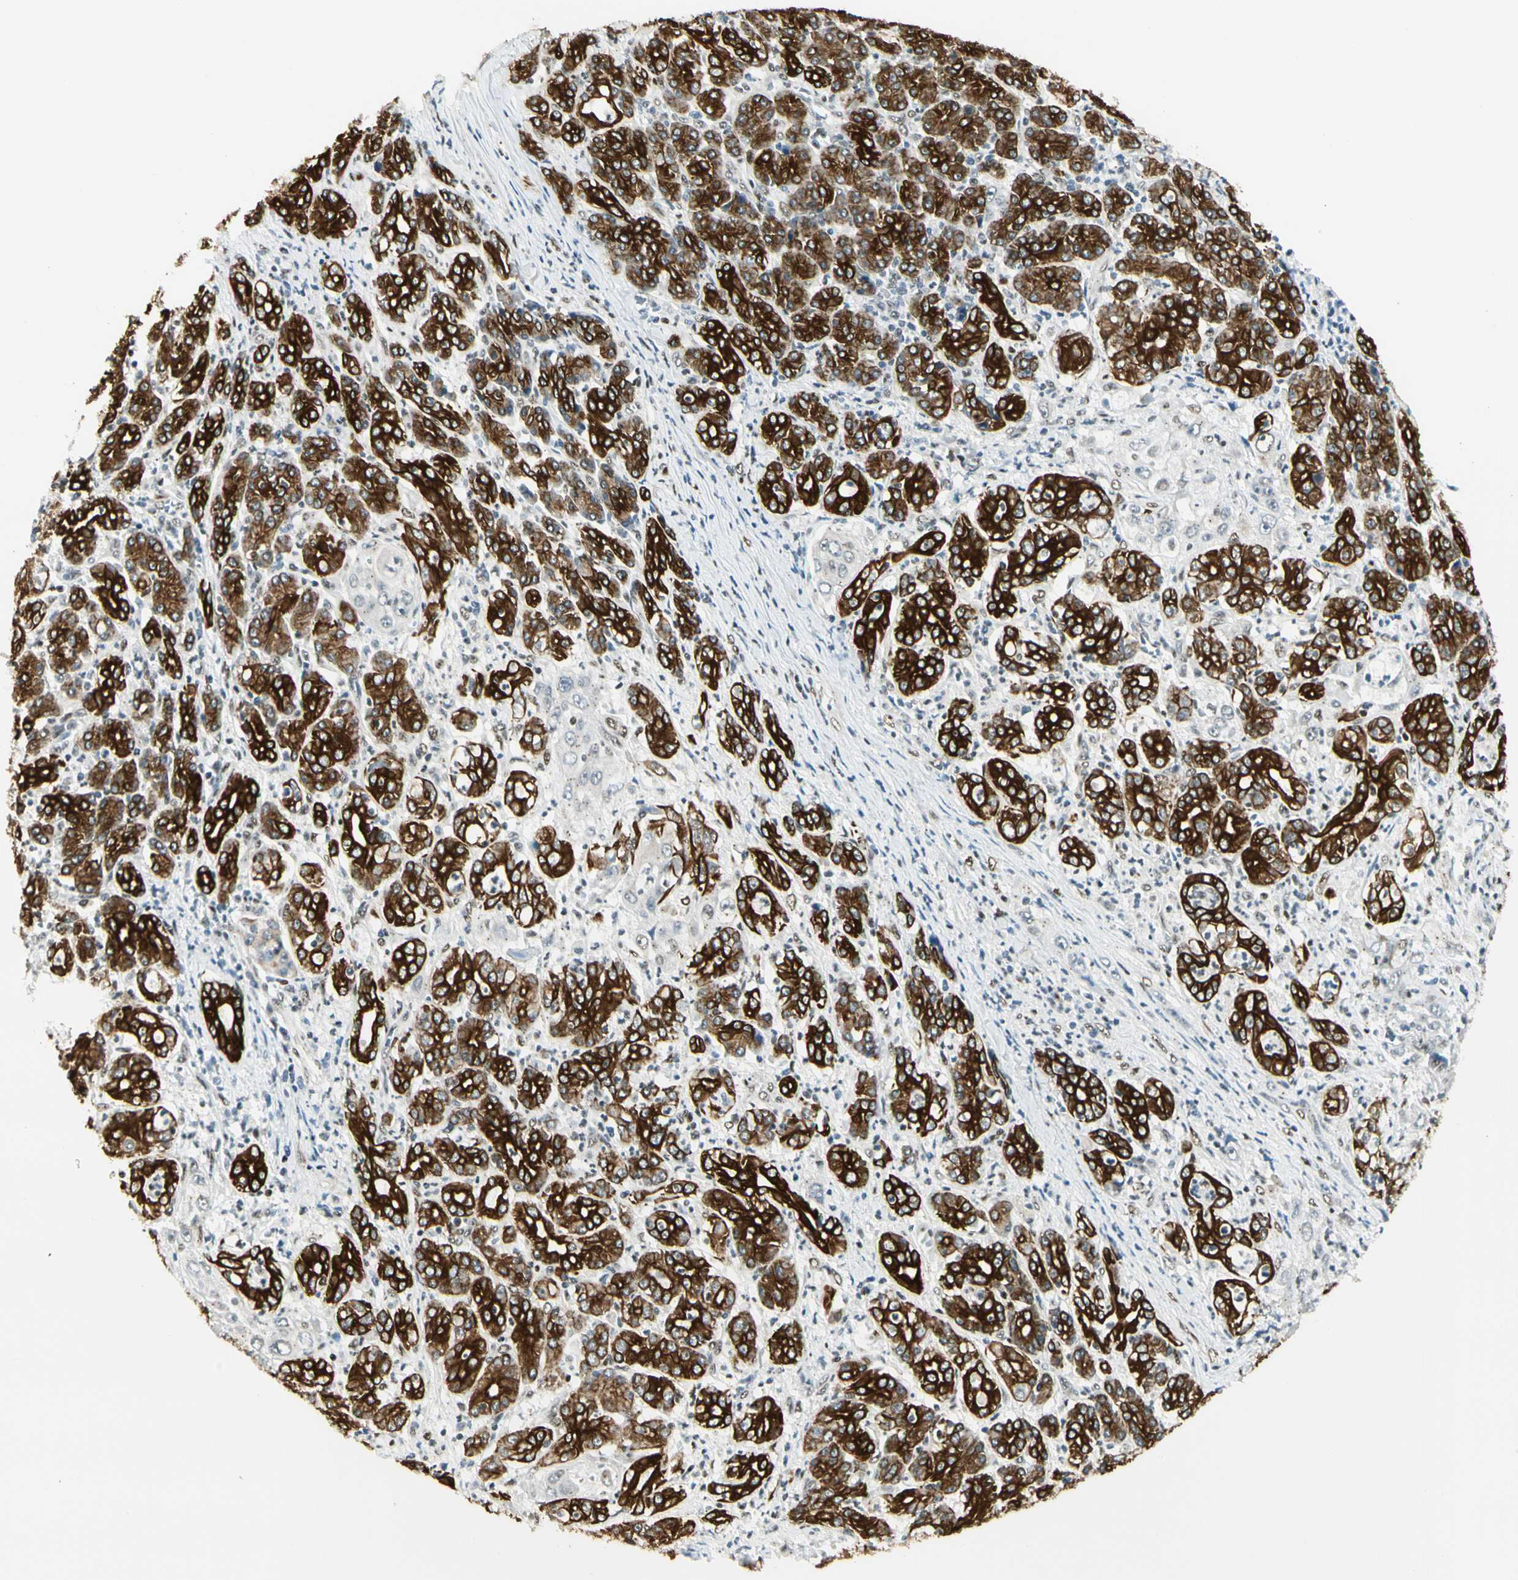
{"staining": {"intensity": "strong", "quantity": ">75%", "location": "cytoplasmic/membranous"}, "tissue": "pancreatic cancer", "cell_type": "Tumor cells", "image_type": "cancer", "snomed": [{"axis": "morphology", "description": "Adenocarcinoma, NOS"}, {"axis": "topography", "description": "Pancreas"}], "caption": "A histopathology image showing strong cytoplasmic/membranous expression in approximately >75% of tumor cells in pancreatic cancer, as visualized by brown immunohistochemical staining.", "gene": "ATXN1", "patient": {"sex": "male", "age": 70}}